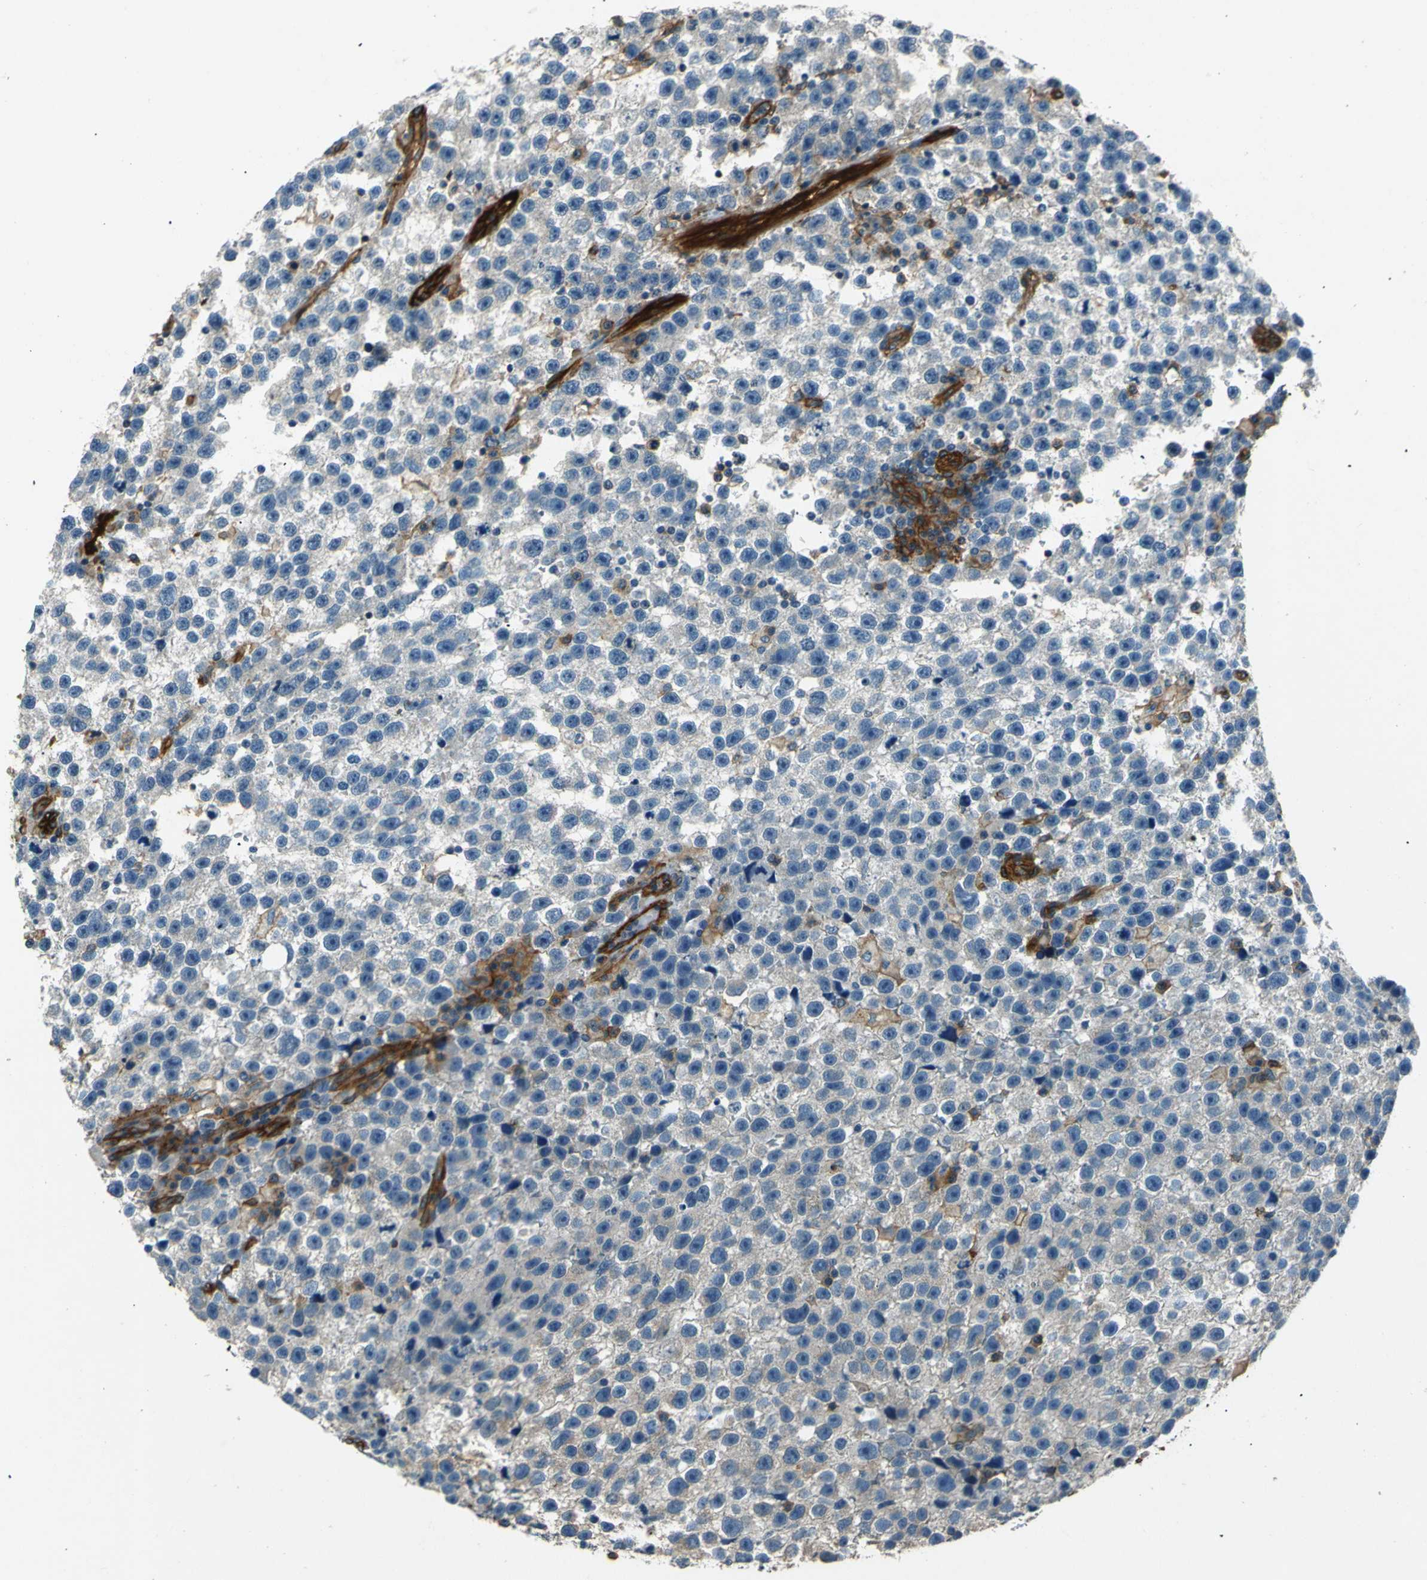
{"staining": {"intensity": "negative", "quantity": "none", "location": "none"}, "tissue": "testis cancer", "cell_type": "Tumor cells", "image_type": "cancer", "snomed": [{"axis": "morphology", "description": "Seminoma, NOS"}, {"axis": "topography", "description": "Testis"}], "caption": "Immunohistochemistry of seminoma (testis) shows no staining in tumor cells.", "gene": "ENTPD1", "patient": {"sex": "male", "age": 33}}